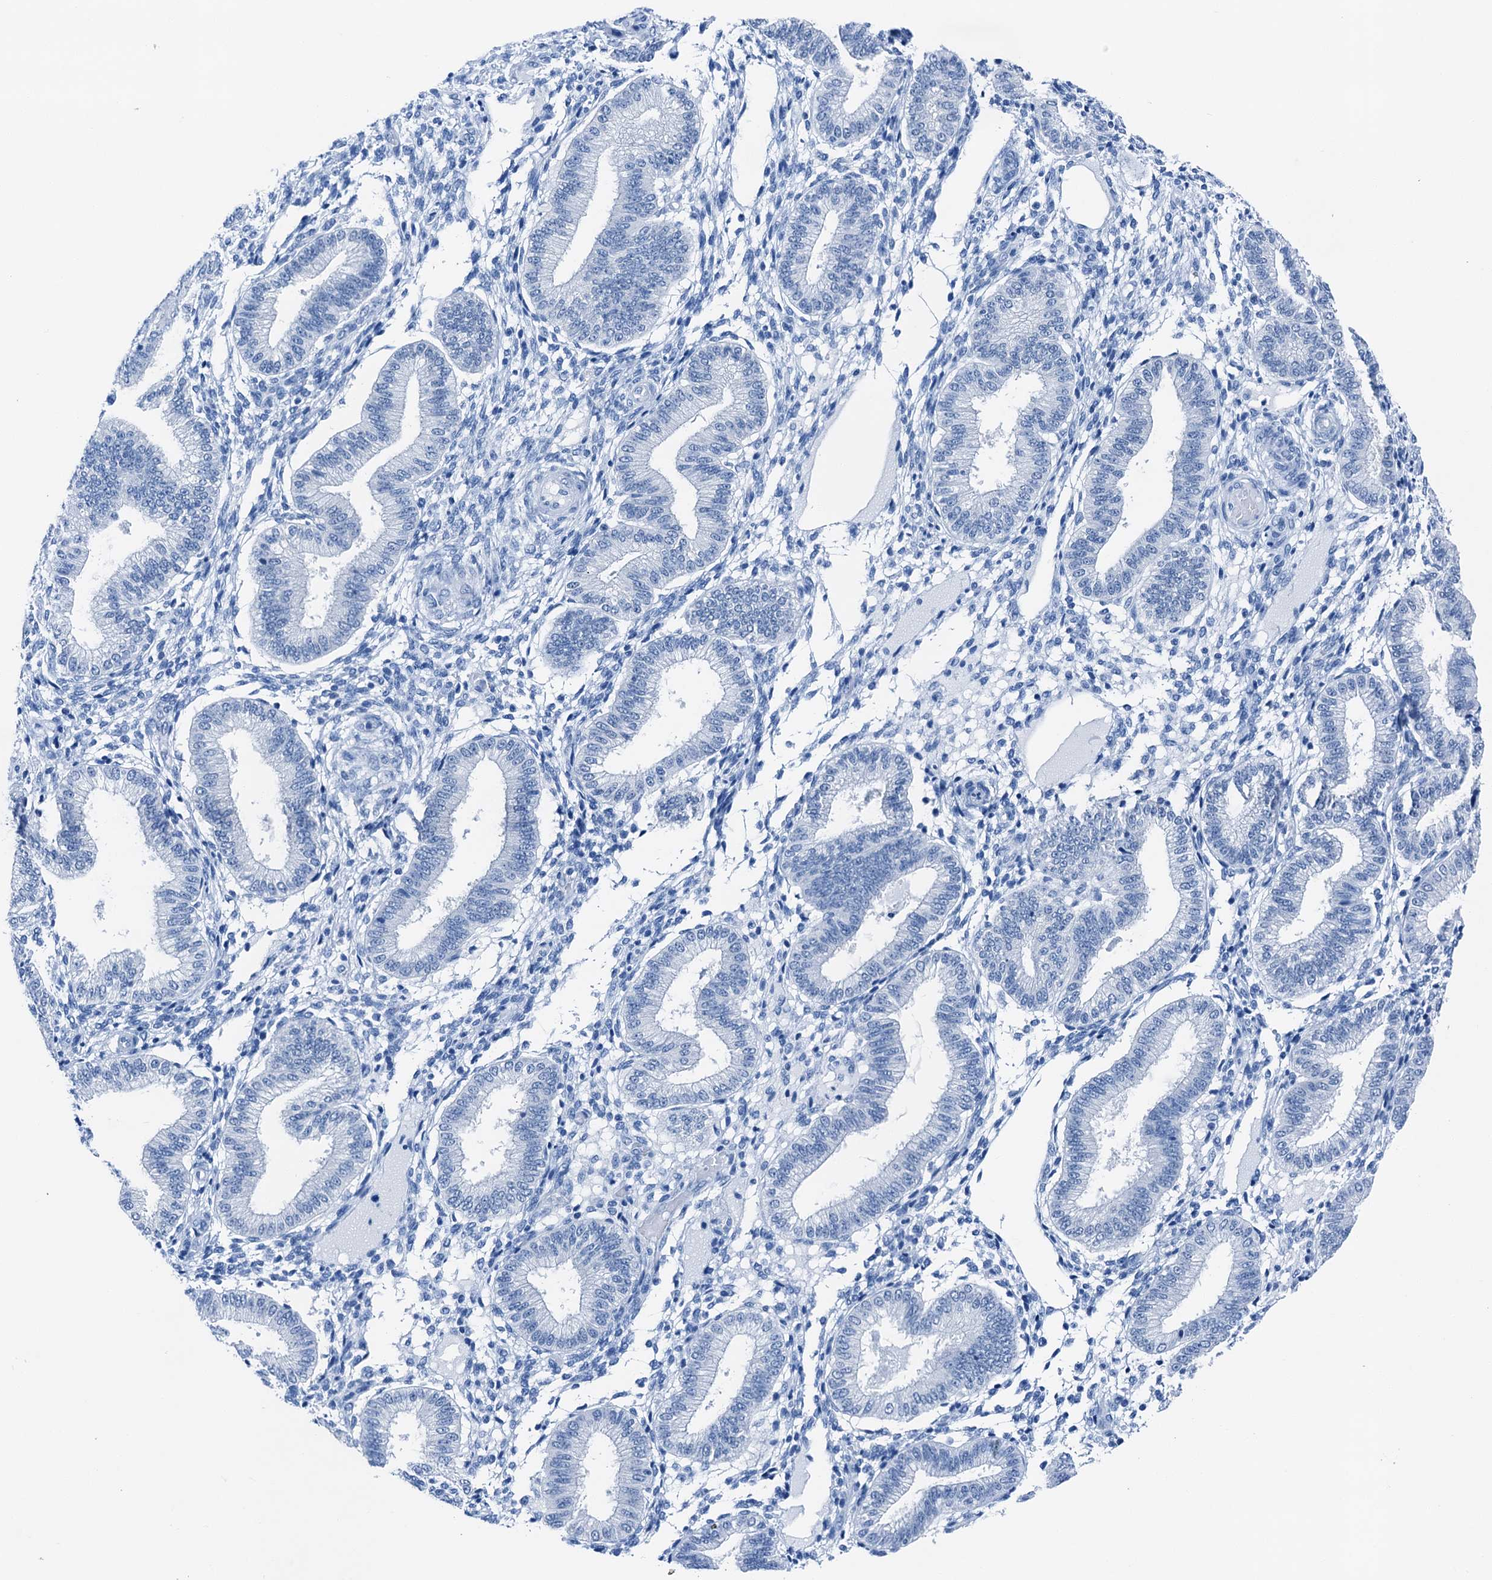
{"staining": {"intensity": "negative", "quantity": "none", "location": "none"}, "tissue": "endometrium", "cell_type": "Cells in endometrial stroma", "image_type": "normal", "snomed": [{"axis": "morphology", "description": "Normal tissue, NOS"}, {"axis": "topography", "description": "Endometrium"}], "caption": "IHC of benign endometrium shows no positivity in cells in endometrial stroma. (Brightfield microscopy of DAB immunohistochemistry at high magnification).", "gene": "CBLN3", "patient": {"sex": "female", "age": 39}}